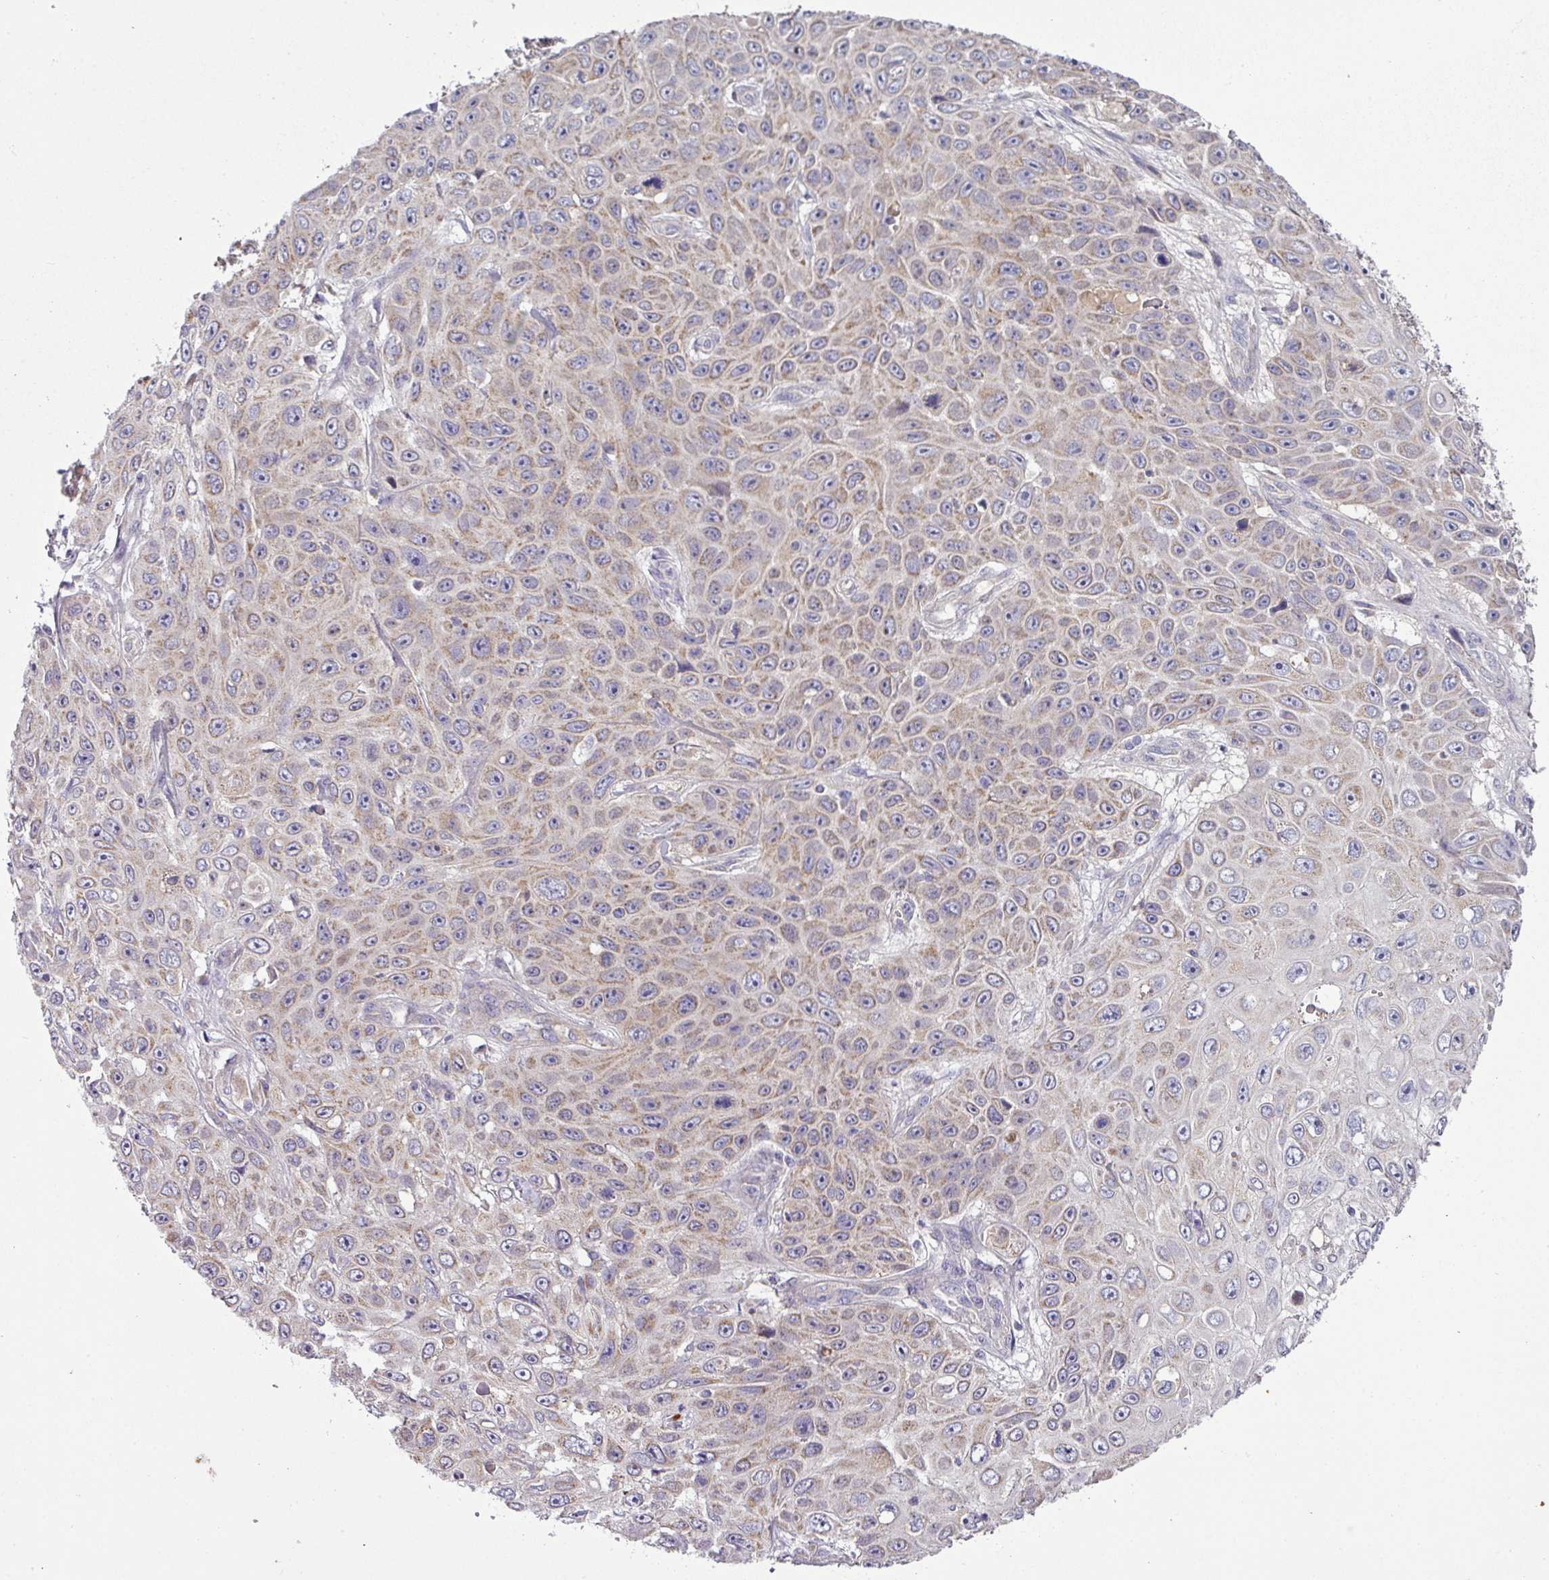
{"staining": {"intensity": "weak", "quantity": "25%-75%", "location": "cytoplasmic/membranous"}, "tissue": "skin cancer", "cell_type": "Tumor cells", "image_type": "cancer", "snomed": [{"axis": "morphology", "description": "Squamous cell carcinoma, NOS"}, {"axis": "topography", "description": "Skin"}], "caption": "A low amount of weak cytoplasmic/membranous positivity is appreciated in about 25%-75% of tumor cells in skin cancer tissue.", "gene": "LRRC9", "patient": {"sex": "male", "age": 82}}